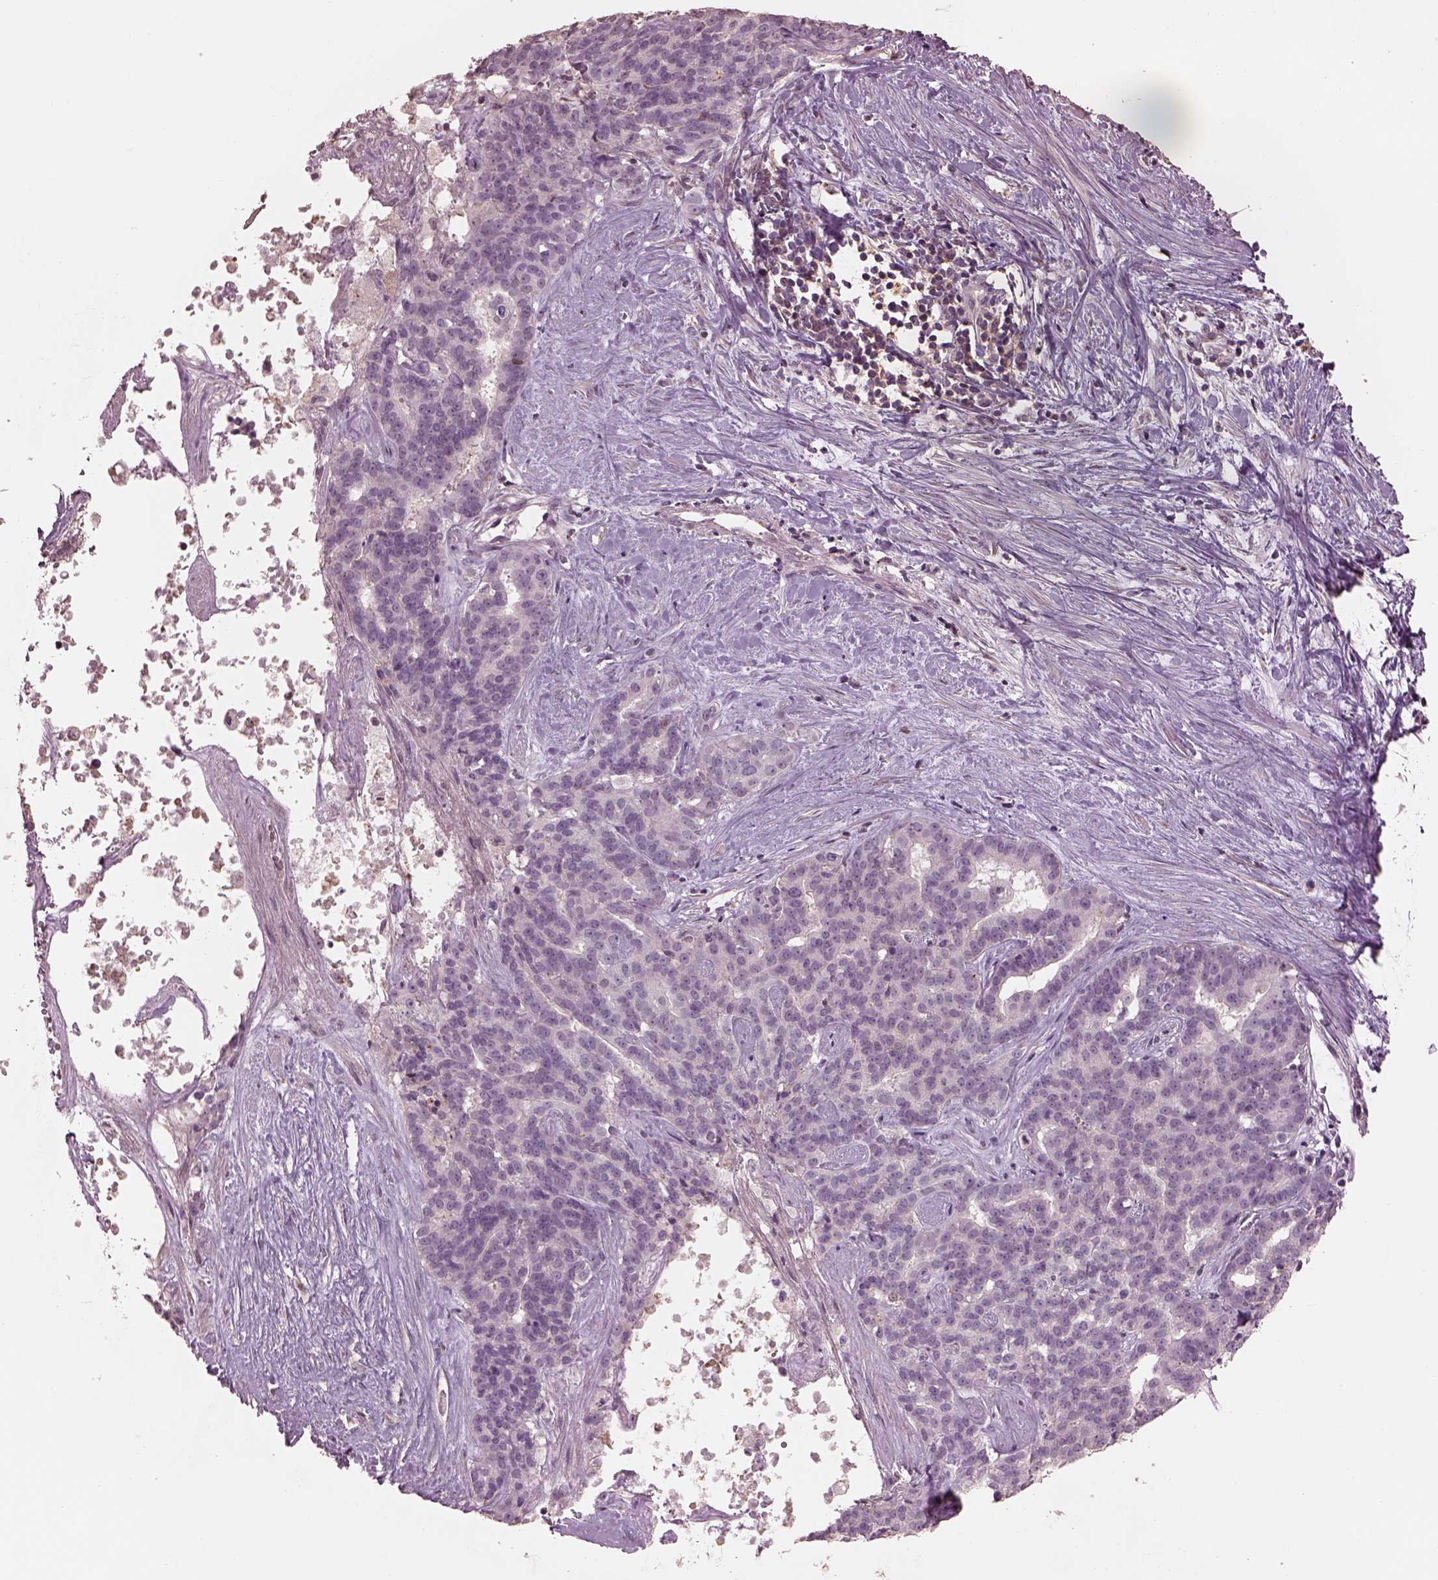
{"staining": {"intensity": "negative", "quantity": "none", "location": "none"}, "tissue": "liver cancer", "cell_type": "Tumor cells", "image_type": "cancer", "snomed": [{"axis": "morphology", "description": "Cholangiocarcinoma"}, {"axis": "topography", "description": "Liver"}], "caption": "A micrograph of human liver cholangiocarcinoma is negative for staining in tumor cells.", "gene": "SRI", "patient": {"sex": "female", "age": 47}}